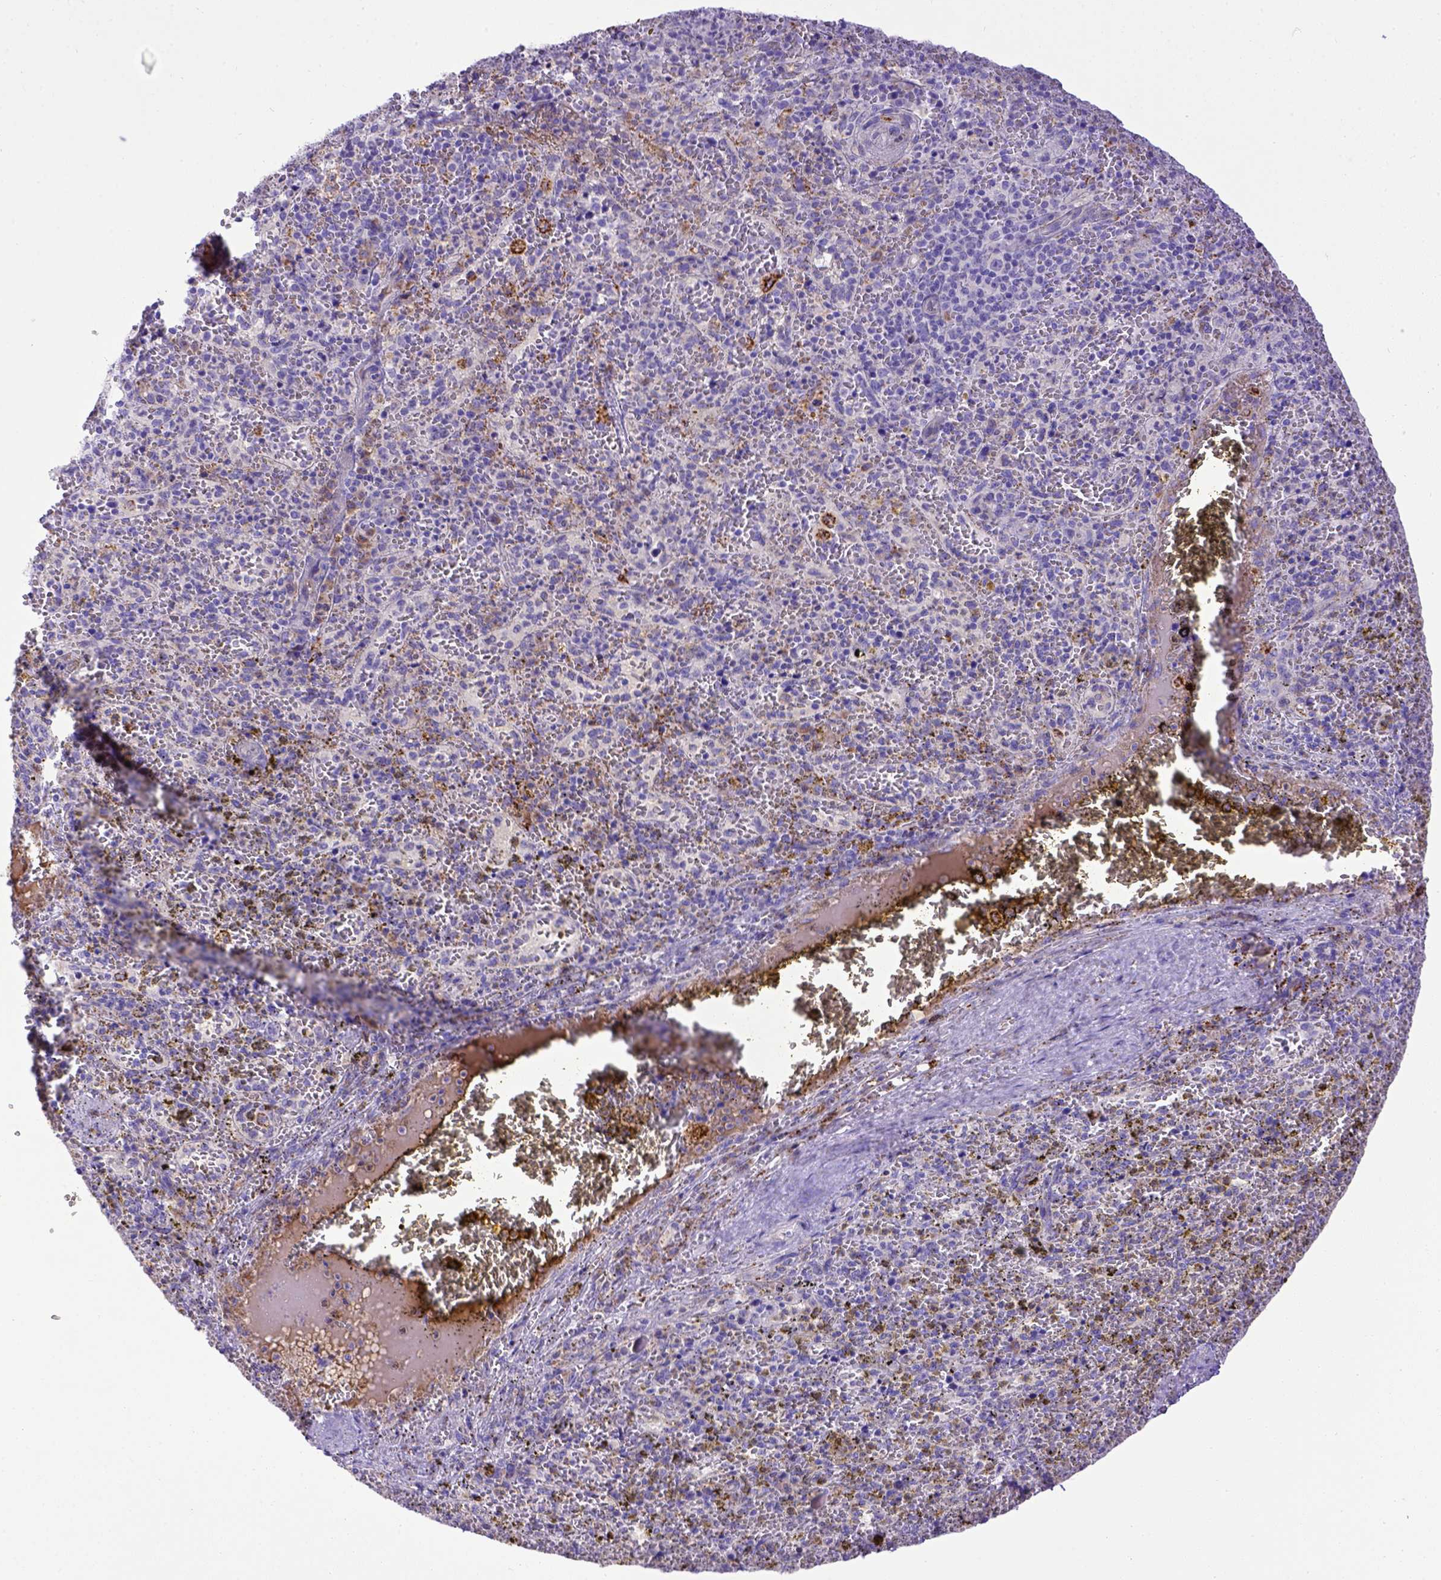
{"staining": {"intensity": "moderate", "quantity": "<25%", "location": "cytoplasmic/membranous"}, "tissue": "spleen", "cell_type": "Cells in red pulp", "image_type": "normal", "snomed": [{"axis": "morphology", "description": "Normal tissue, NOS"}, {"axis": "topography", "description": "Spleen"}], "caption": "Spleen was stained to show a protein in brown. There is low levels of moderate cytoplasmic/membranous expression in about <25% of cells in red pulp. (brown staining indicates protein expression, while blue staining denotes nuclei).", "gene": "CFAP300", "patient": {"sex": "female", "age": 50}}